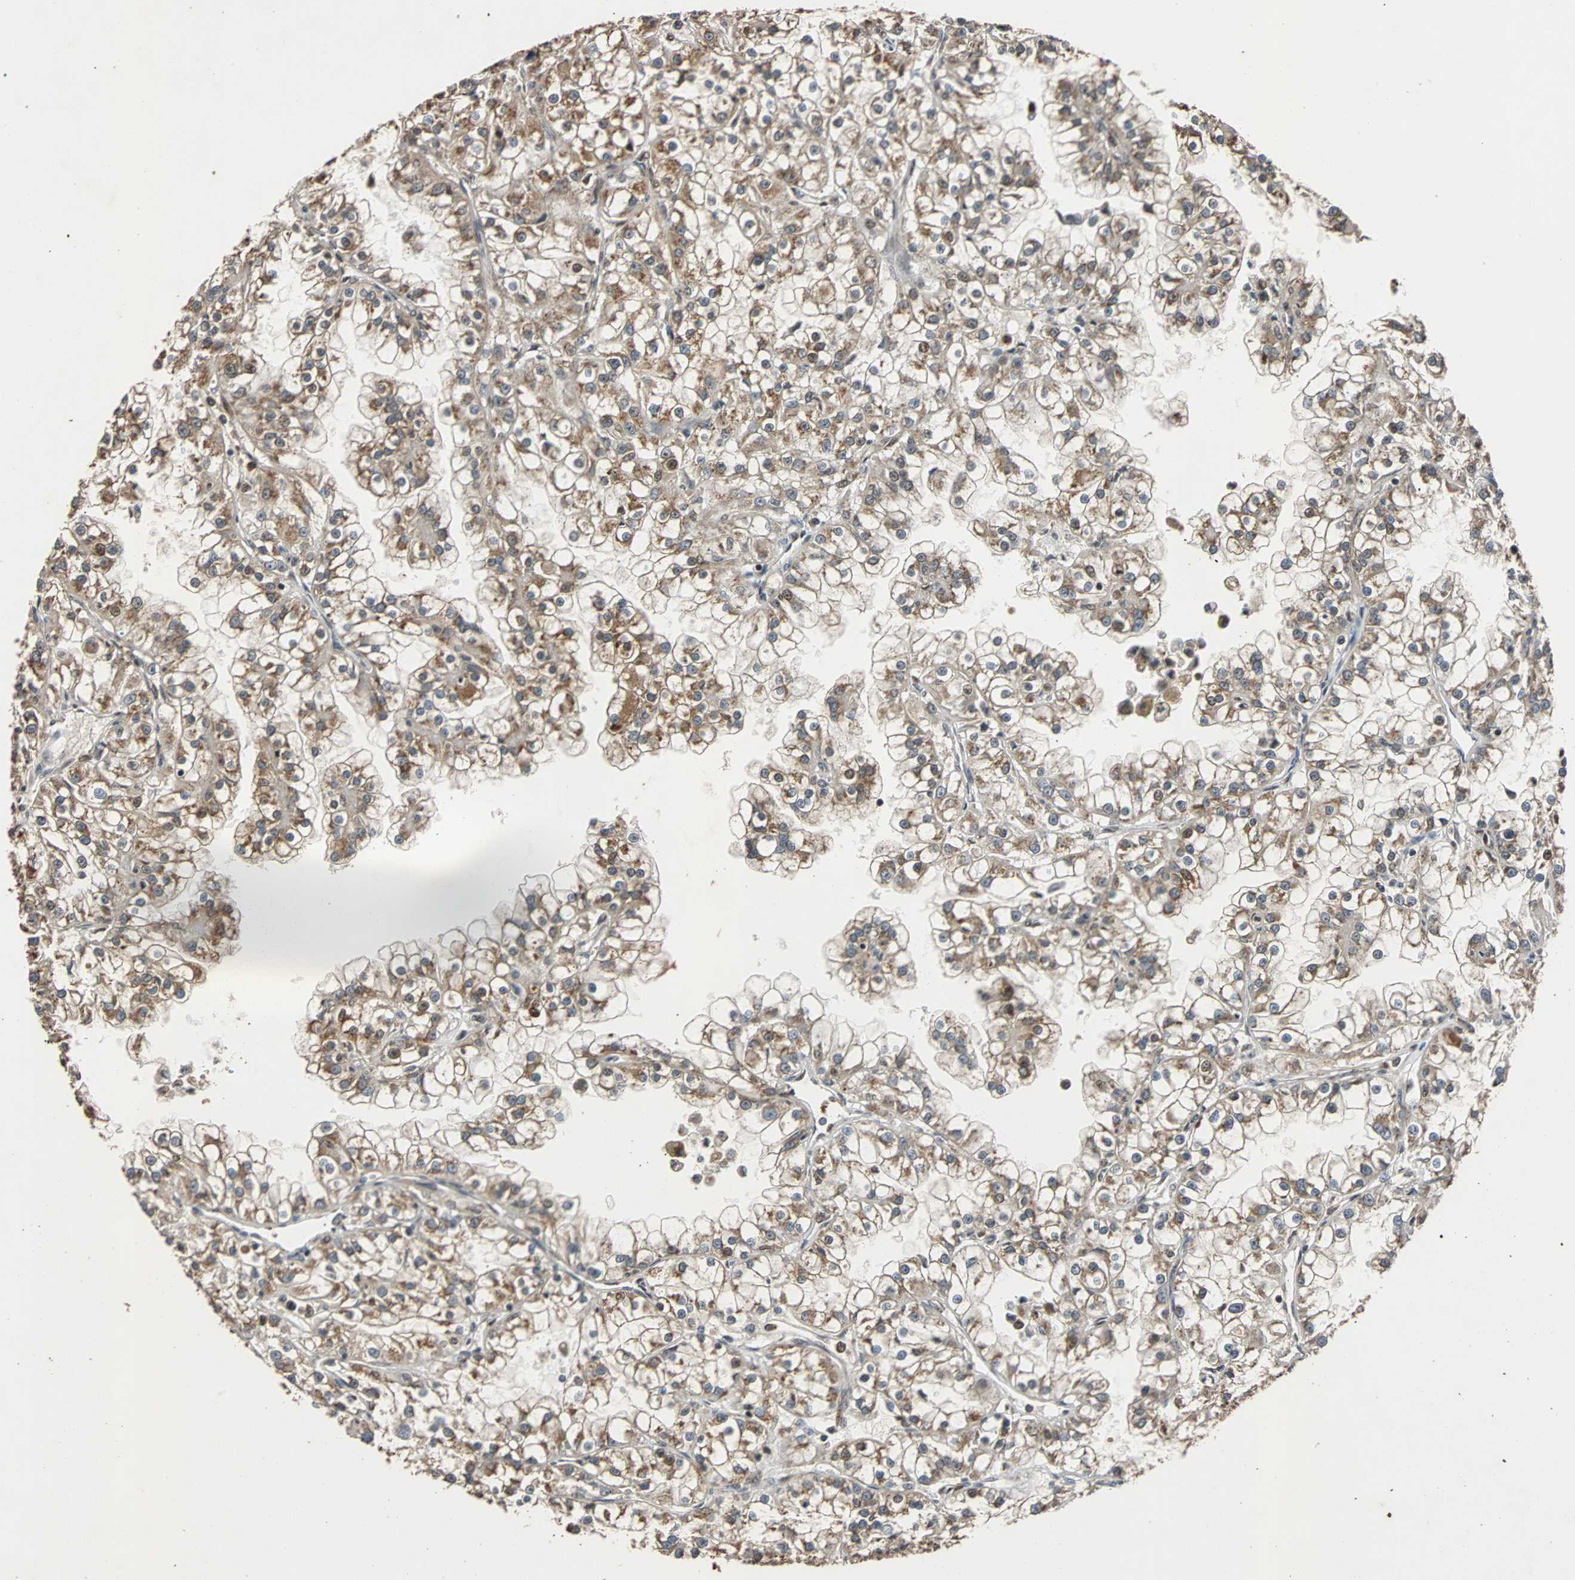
{"staining": {"intensity": "moderate", "quantity": ">75%", "location": "cytoplasmic/membranous"}, "tissue": "renal cancer", "cell_type": "Tumor cells", "image_type": "cancer", "snomed": [{"axis": "morphology", "description": "Adenocarcinoma, NOS"}, {"axis": "topography", "description": "Kidney"}], "caption": "This image demonstrates renal cancer (adenocarcinoma) stained with IHC to label a protein in brown. The cytoplasmic/membranous of tumor cells show moderate positivity for the protein. Nuclei are counter-stained blue.", "gene": "USP31", "patient": {"sex": "female", "age": 52}}